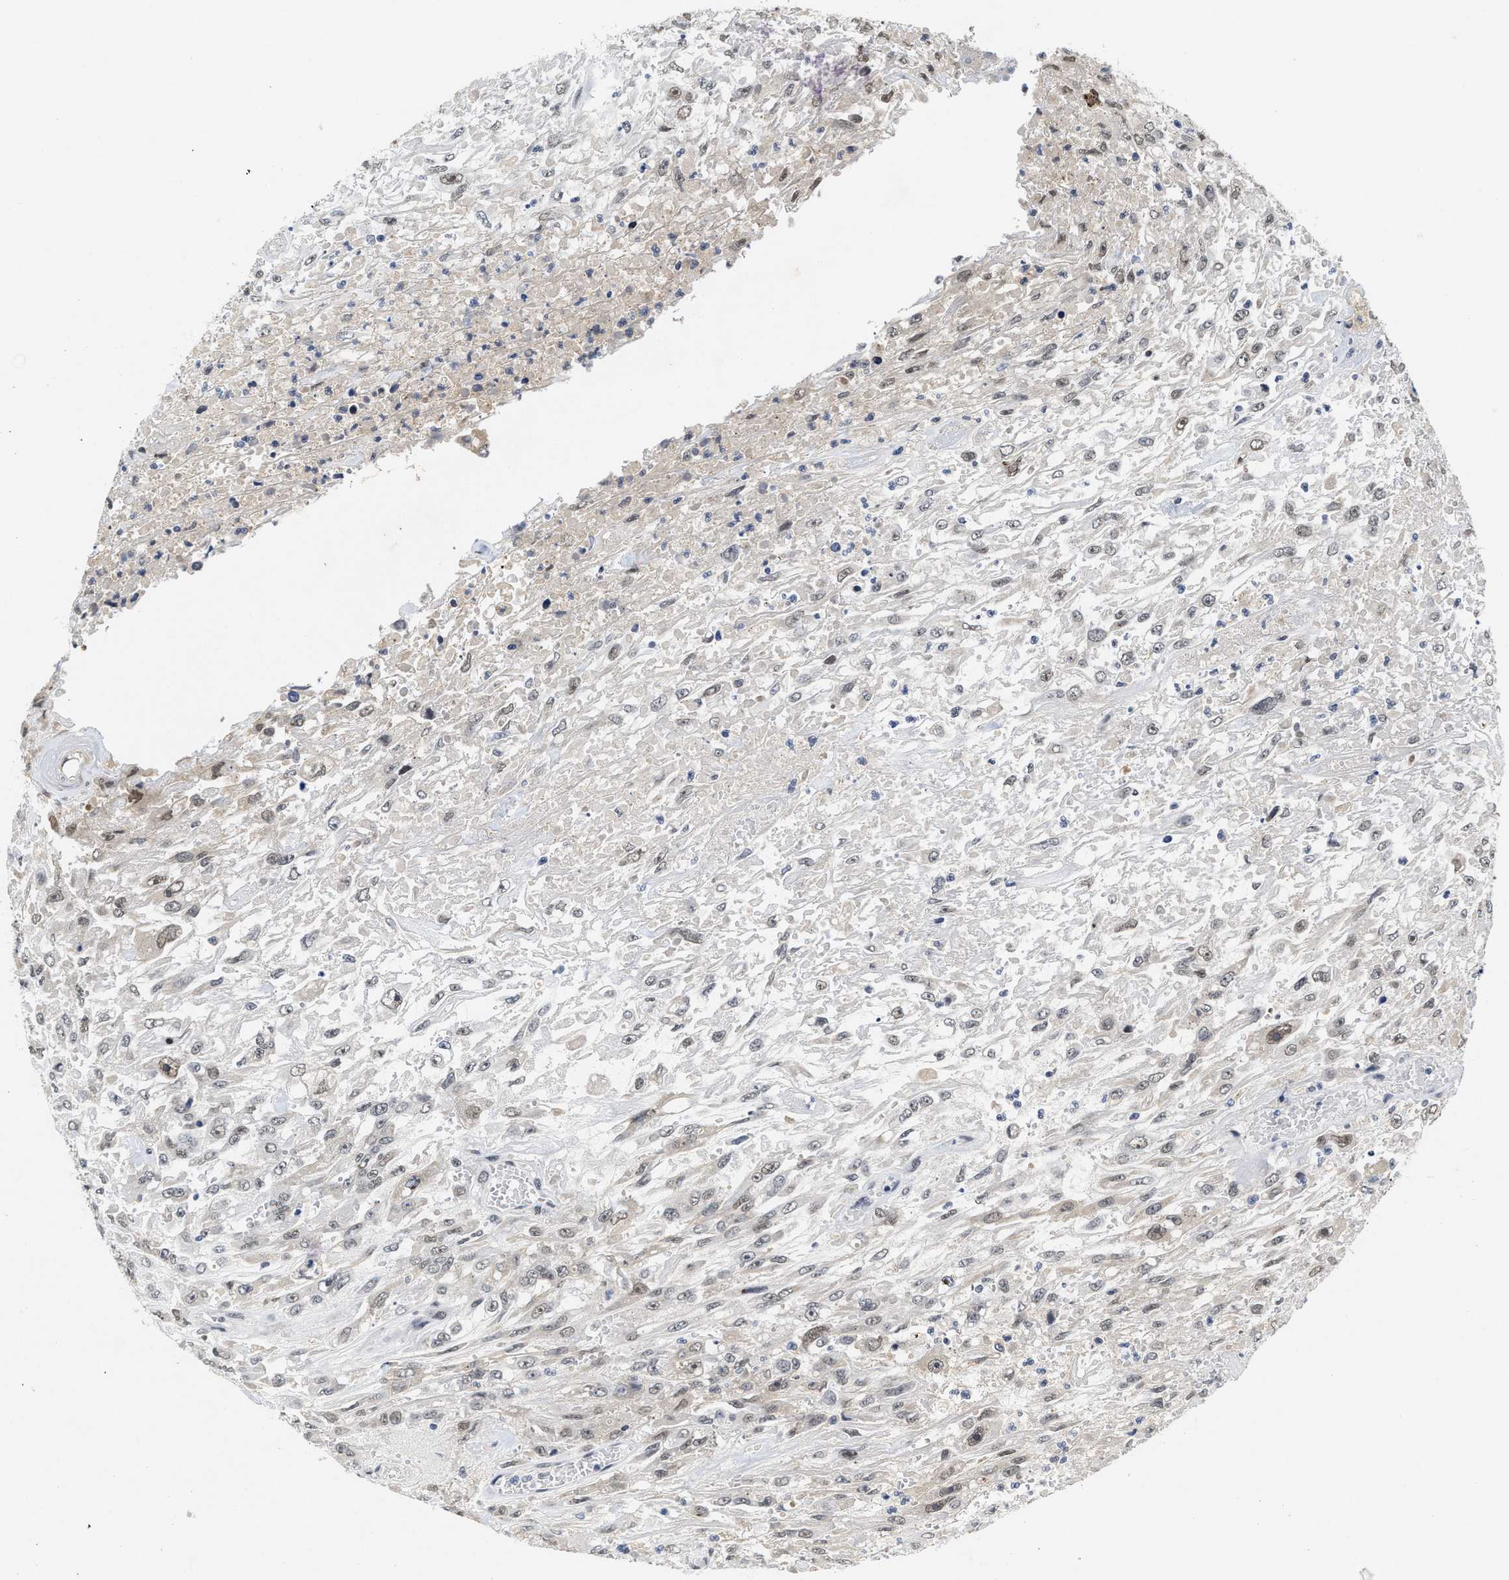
{"staining": {"intensity": "weak", "quantity": "25%-75%", "location": "nuclear"}, "tissue": "urothelial cancer", "cell_type": "Tumor cells", "image_type": "cancer", "snomed": [{"axis": "morphology", "description": "Urothelial carcinoma, High grade"}, {"axis": "topography", "description": "Urinary bladder"}], "caption": "Protein staining displays weak nuclear positivity in approximately 25%-75% of tumor cells in urothelial cancer. The protein of interest is stained brown, and the nuclei are stained in blue (DAB (3,3'-diaminobenzidine) IHC with brightfield microscopy, high magnification).", "gene": "INIP", "patient": {"sex": "male", "age": 46}}